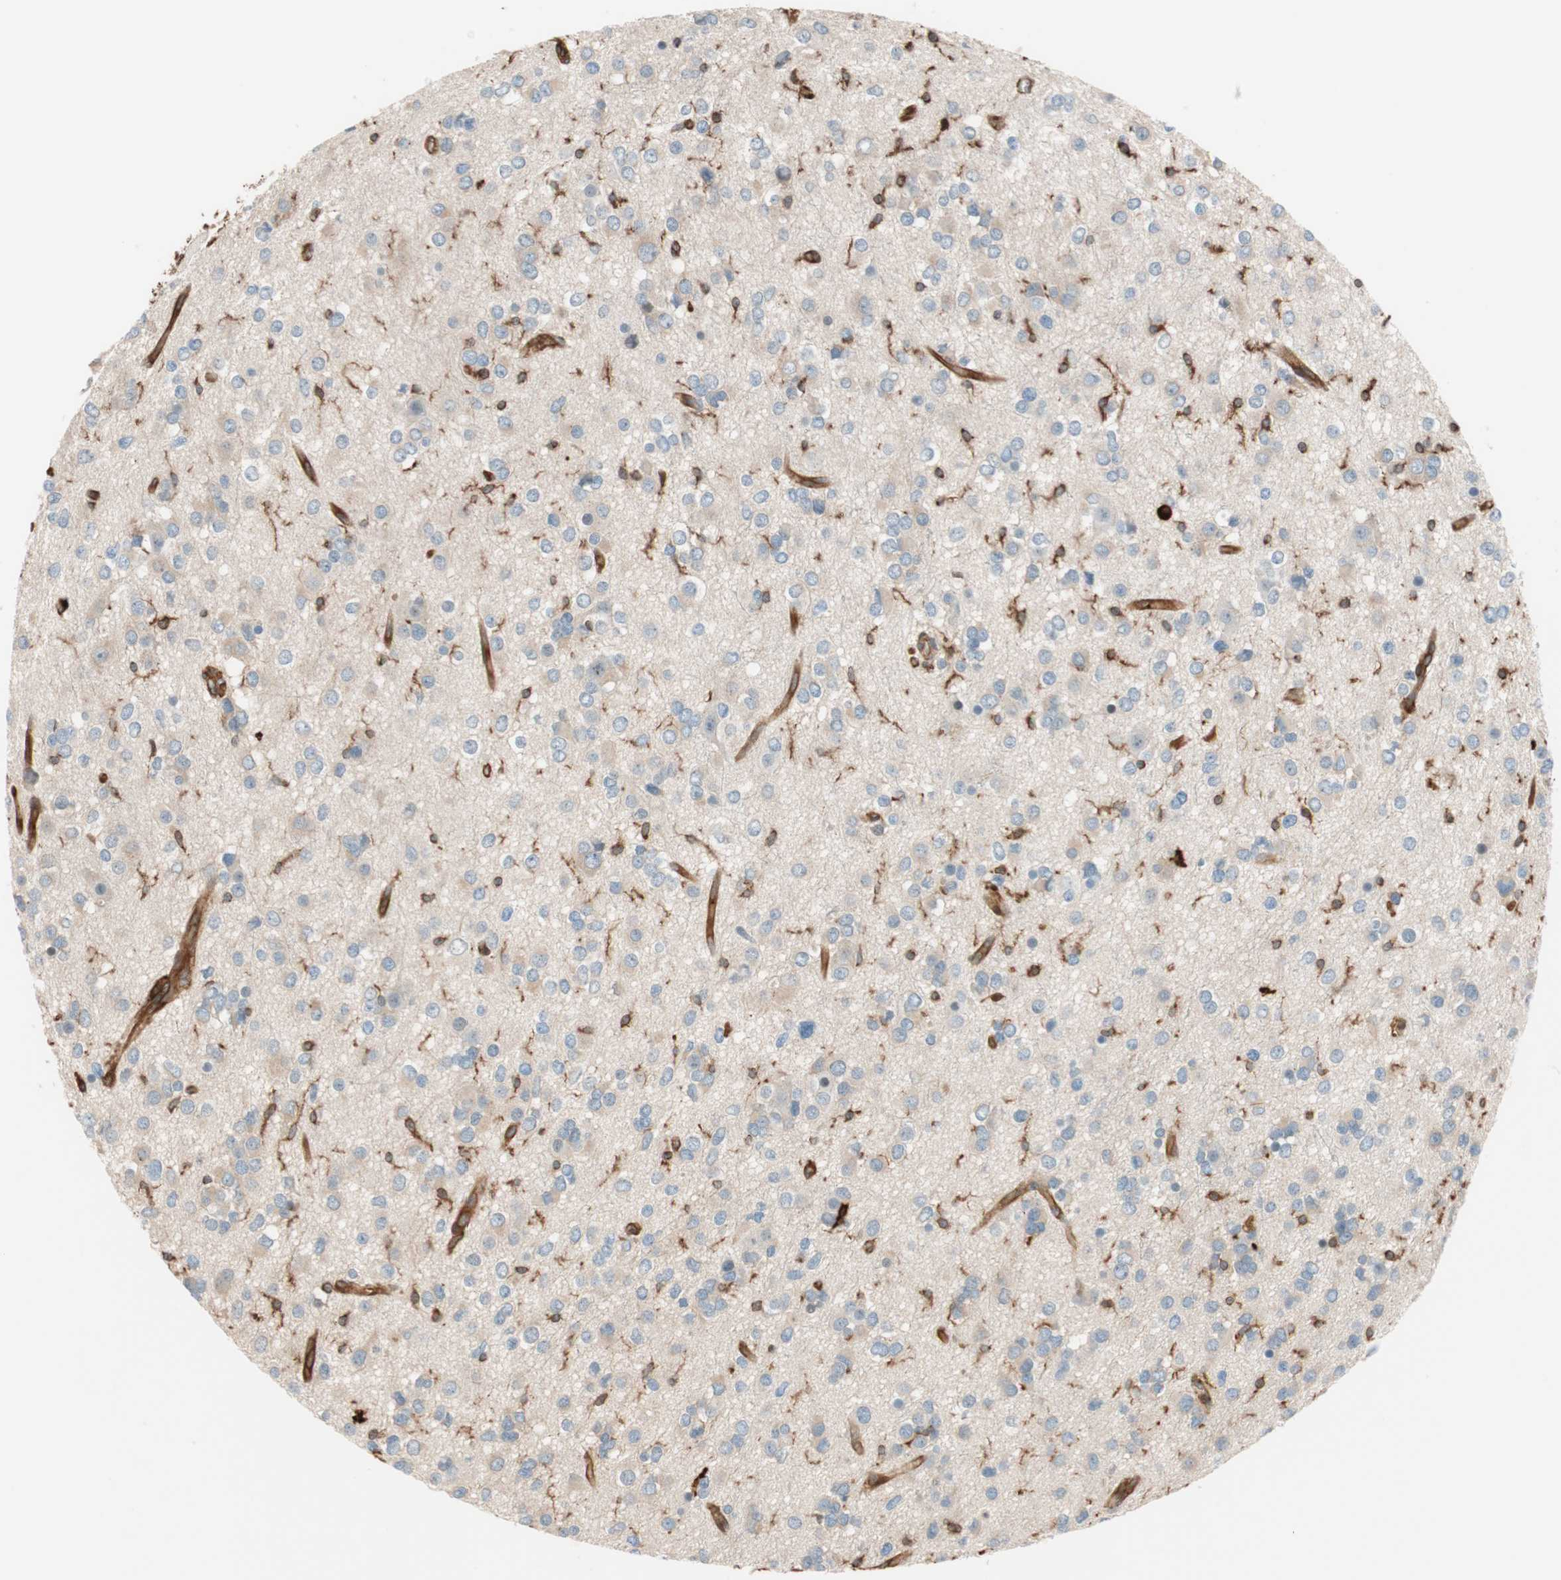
{"staining": {"intensity": "weak", "quantity": ">75%", "location": "cytoplasmic/membranous"}, "tissue": "glioma", "cell_type": "Tumor cells", "image_type": "cancer", "snomed": [{"axis": "morphology", "description": "Glioma, malignant, Low grade"}, {"axis": "topography", "description": "Brain"}], "caption": "IHC (DAB (3,3'-diaminobenzidine)) staining of human glioma demonstrates weak cytoplasmic/membranous protein expression in about >75% of tumor cells. (DAB IHC with brightfield microscopy, high magnification).", "gene": "VASP", "patient": {"sex": "male", "age": 42}}